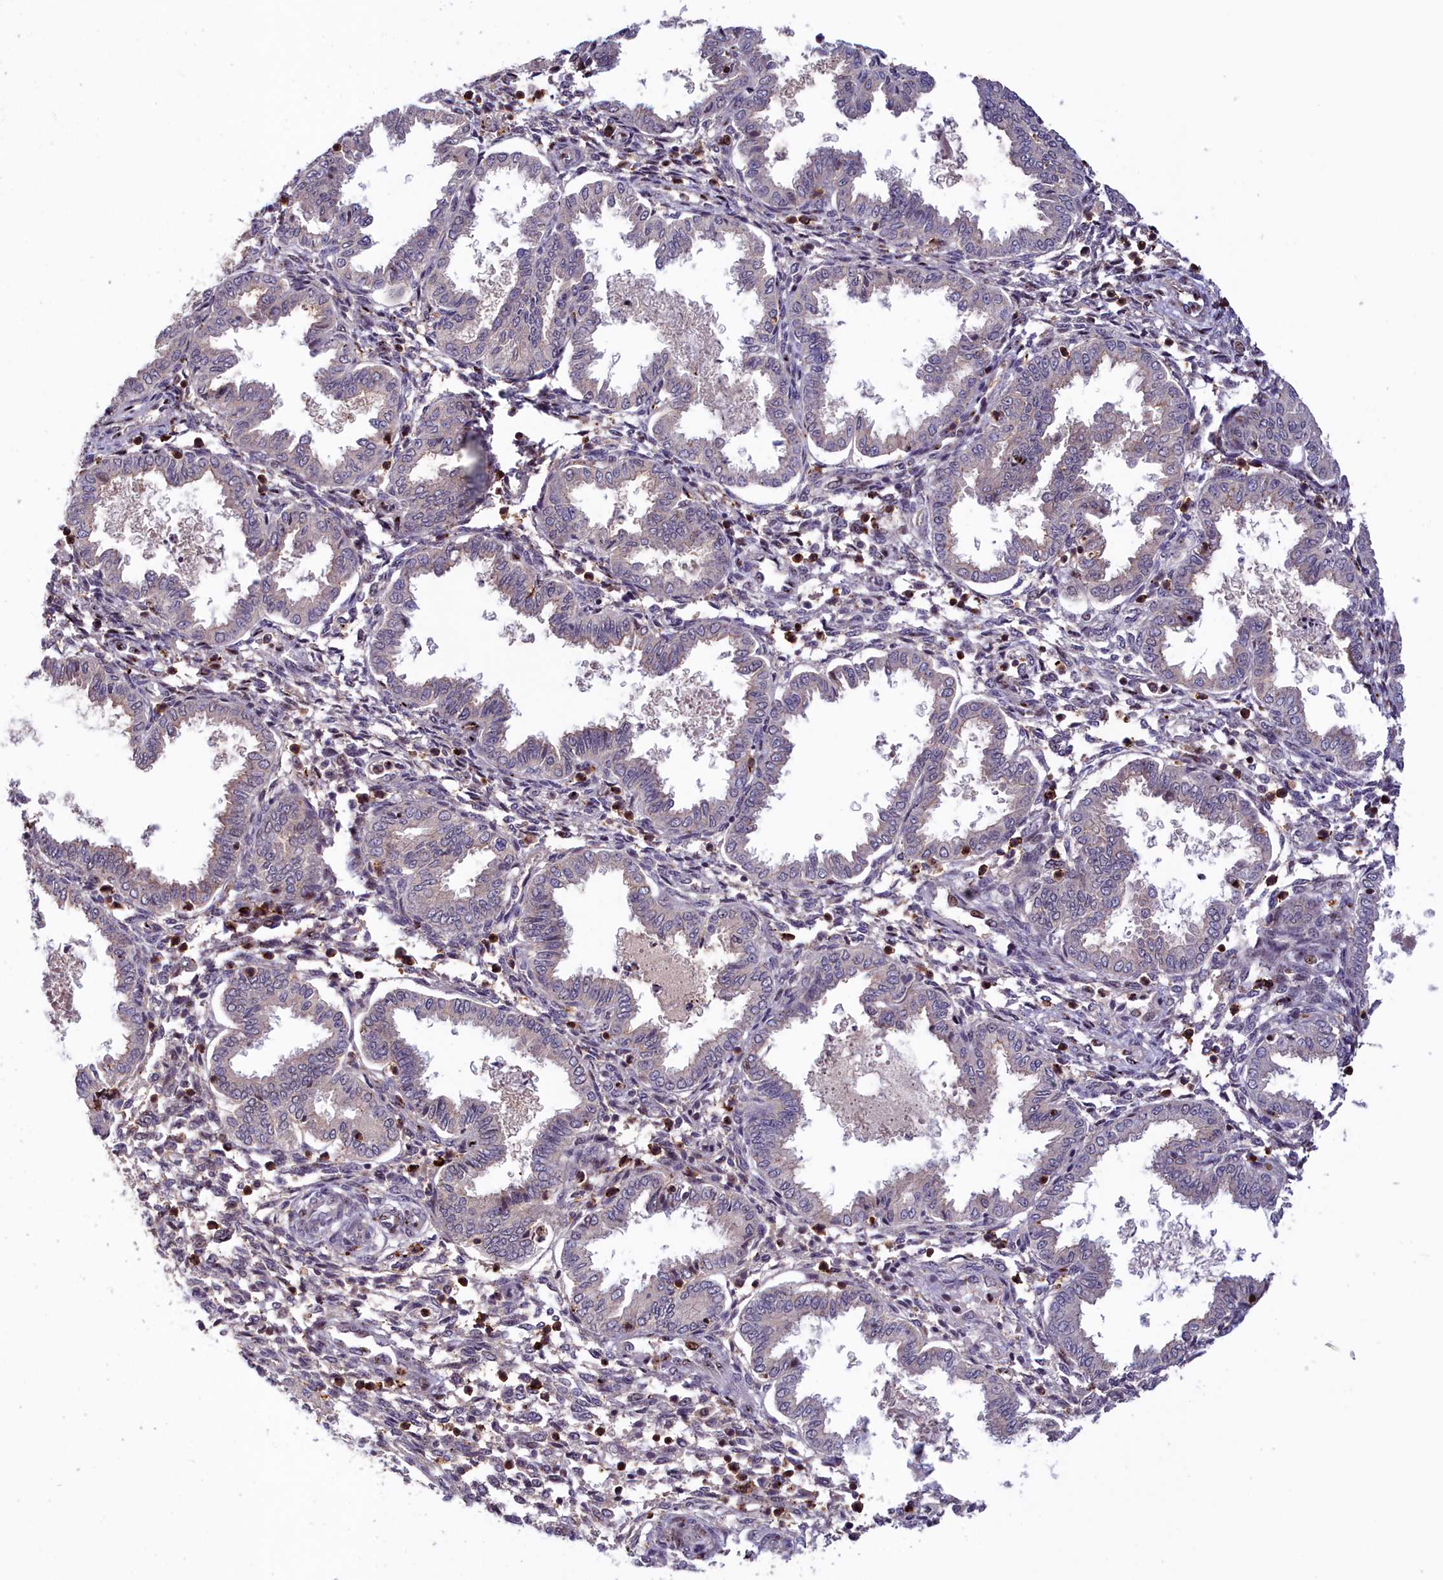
{"staining": {"intensity": "negative", "quantity": "none", "location": "none"}, "tissue": "endometrium", "cell_type": "Cells in endometrial stroma", "image_type": "normal", "snomed": [{"axis": "morphology", "description": "Normal tissue, NOS"}, {"axis": "topography", "description": "Endometrium"}], "caption": "IHC of benign endometrium reveals no staining in cells in endometrial stroma. The staining was performed using DAB (3,3'-diaminobenzidine) to visualize the protein expression in brown, while the nuclei were stained in blue with hematoxylin (Magnification: 20x).", "gene": "NEURL4", "patient": {"sex": "female", "age": 33}}